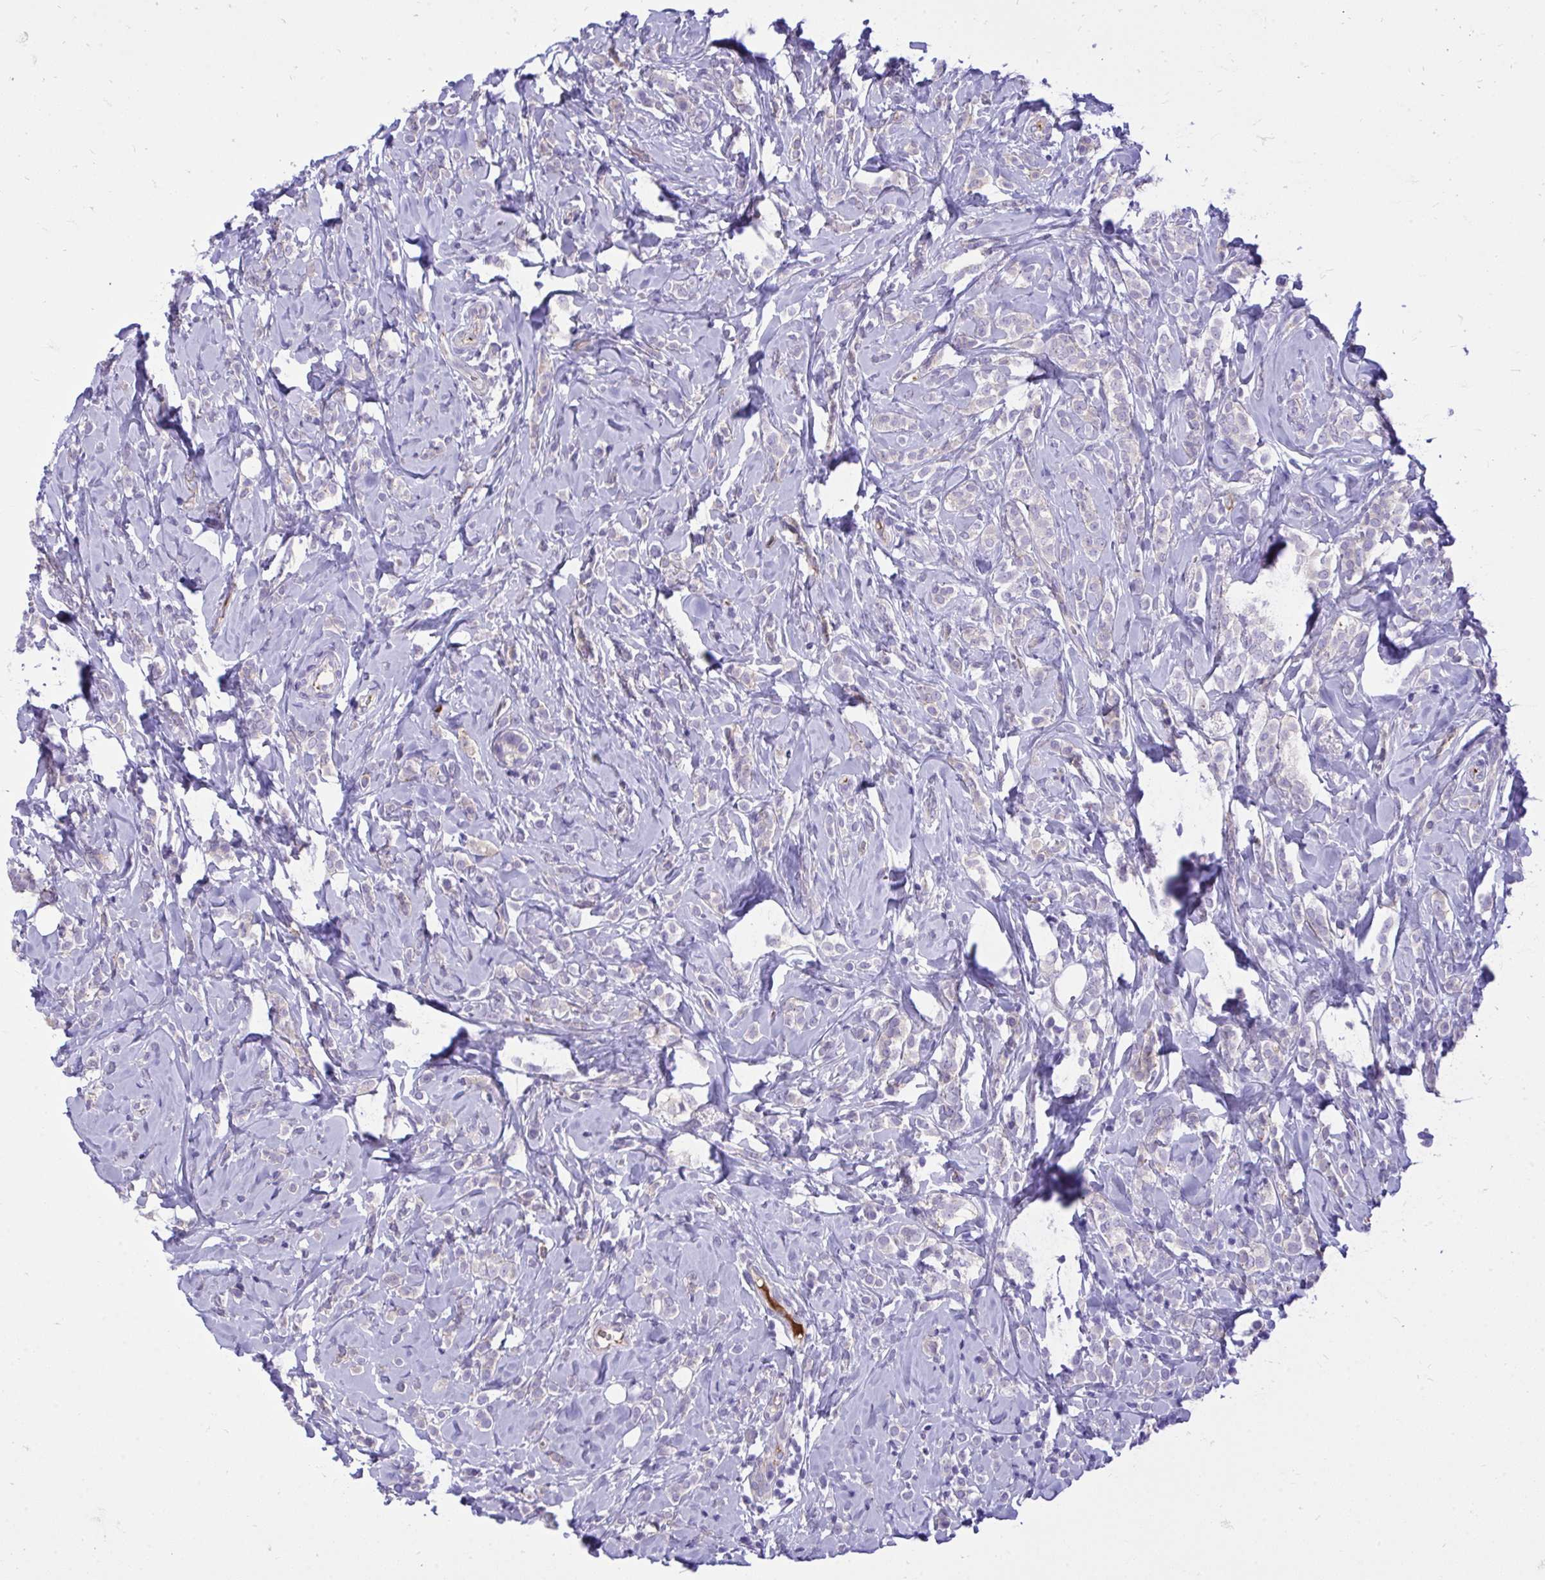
{"staining": {"intensity": "negative", "quantity": "none", "location": "none"}, "tissue": "breast cancer", "cell_type": "Tumor cells", "image_type": "cancer", "snomed": [{"axis": "morphology", "description": "Lobular carcinoma"}, {"axis": "topography", "description": "Breast"}], "caption": "The photomicrograph displays no significant expression in tumor cells of lobular carcinoma (breast).", "gene": "HRG", "patient": {"sex": "female", "age": 49}}